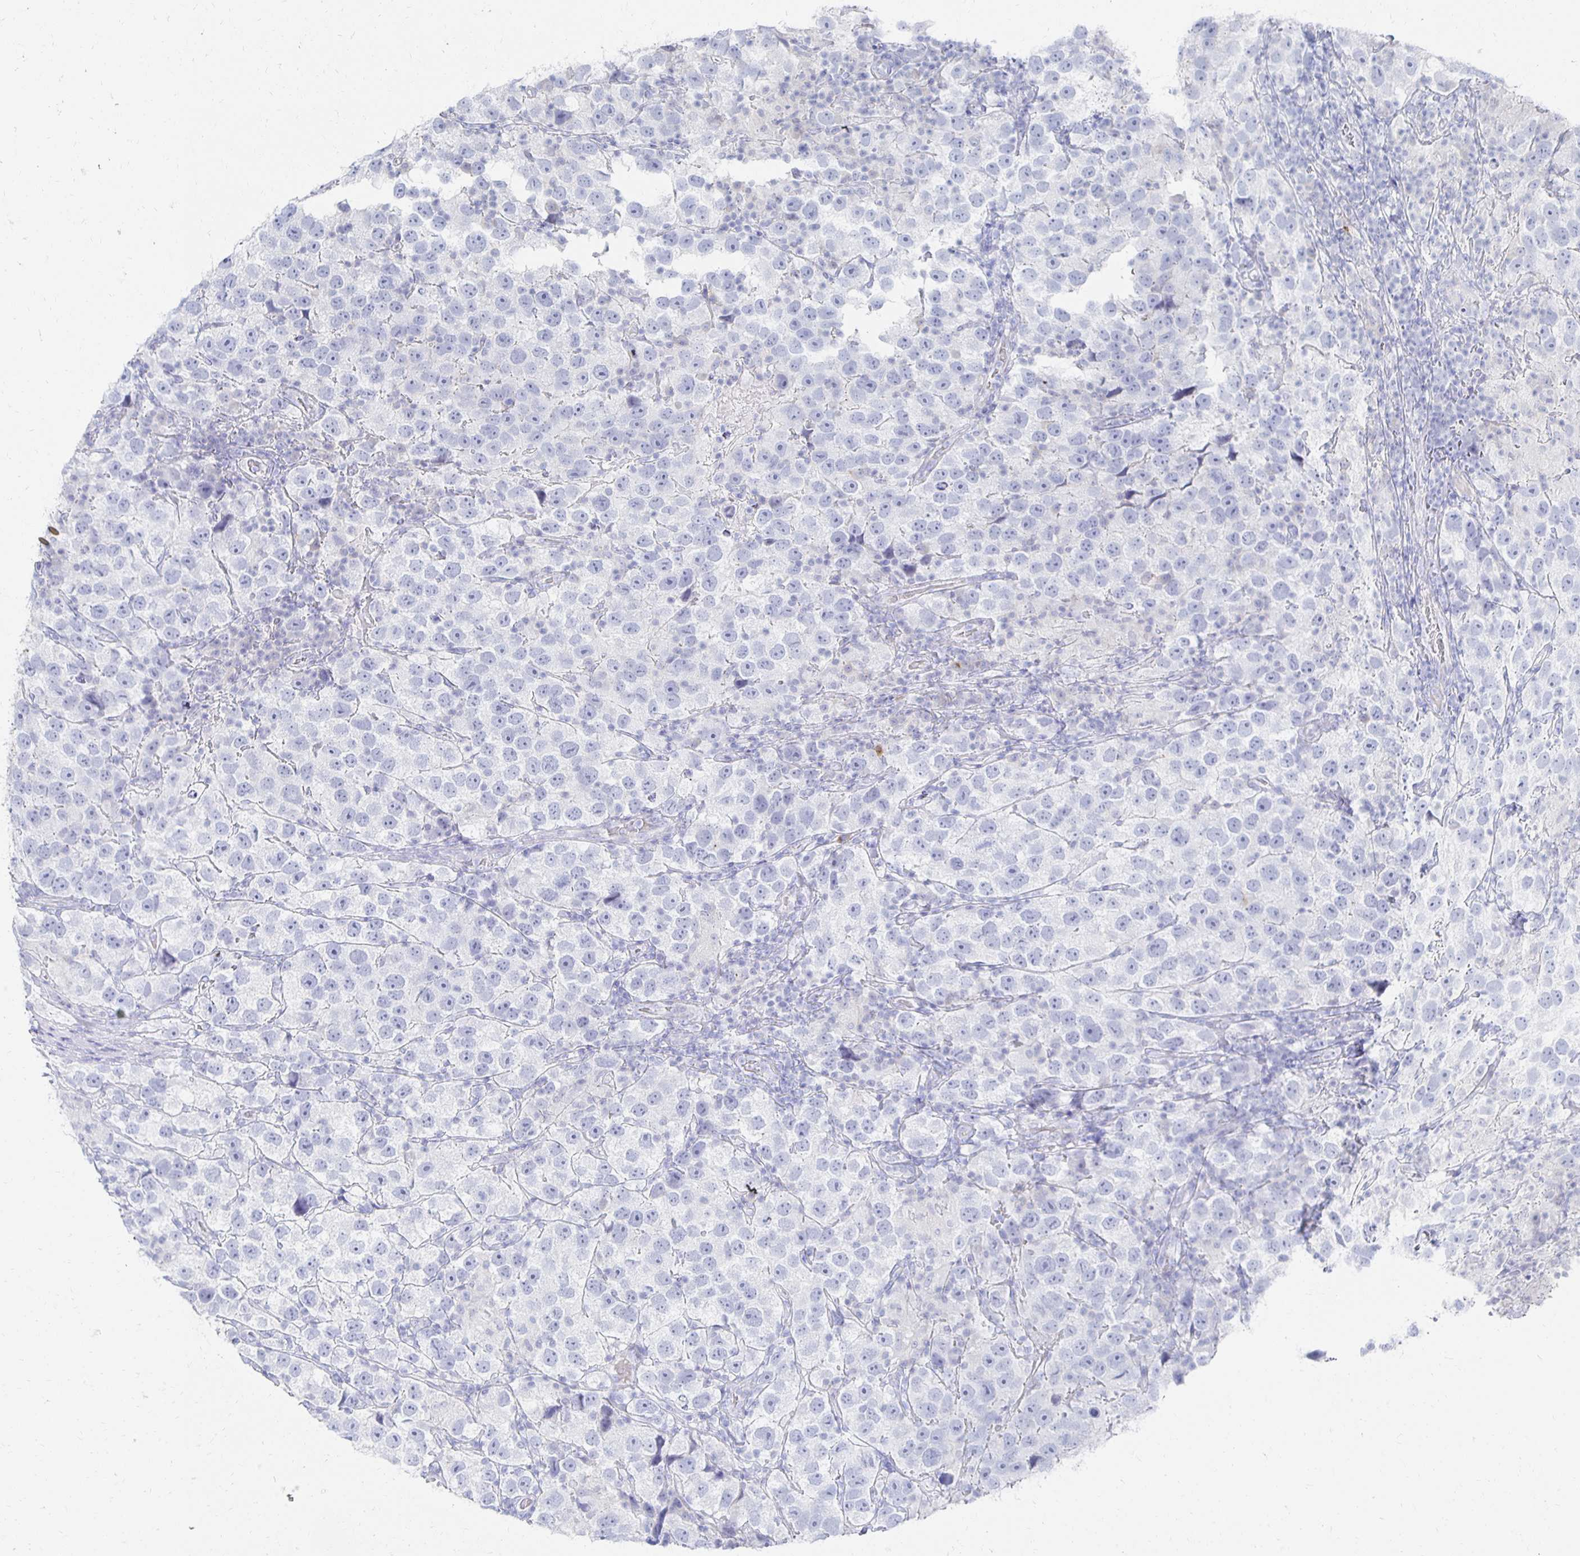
{"staining": {"intensity": "negative", "quantity": "none", "location": "none"}, "tissue": "testis cancer", "cell_type": "Tumor cells", "image_type": "cancer", "snomed": [{"axis": "morphology", "description": "Seminoma, NOS"}, {"axis": "topography", "description": "Testis"}], "caption": "DAB (3,3'-diaminobenzidine) immunohistochemical staining of testis cancer (seminoma) shows no significant positivity in tumor cells. (DAB immunohistochemistry with hematoxylin counter stain).", "gene": "PRDM7", "patient": {"sex": "male", "age": 26}}